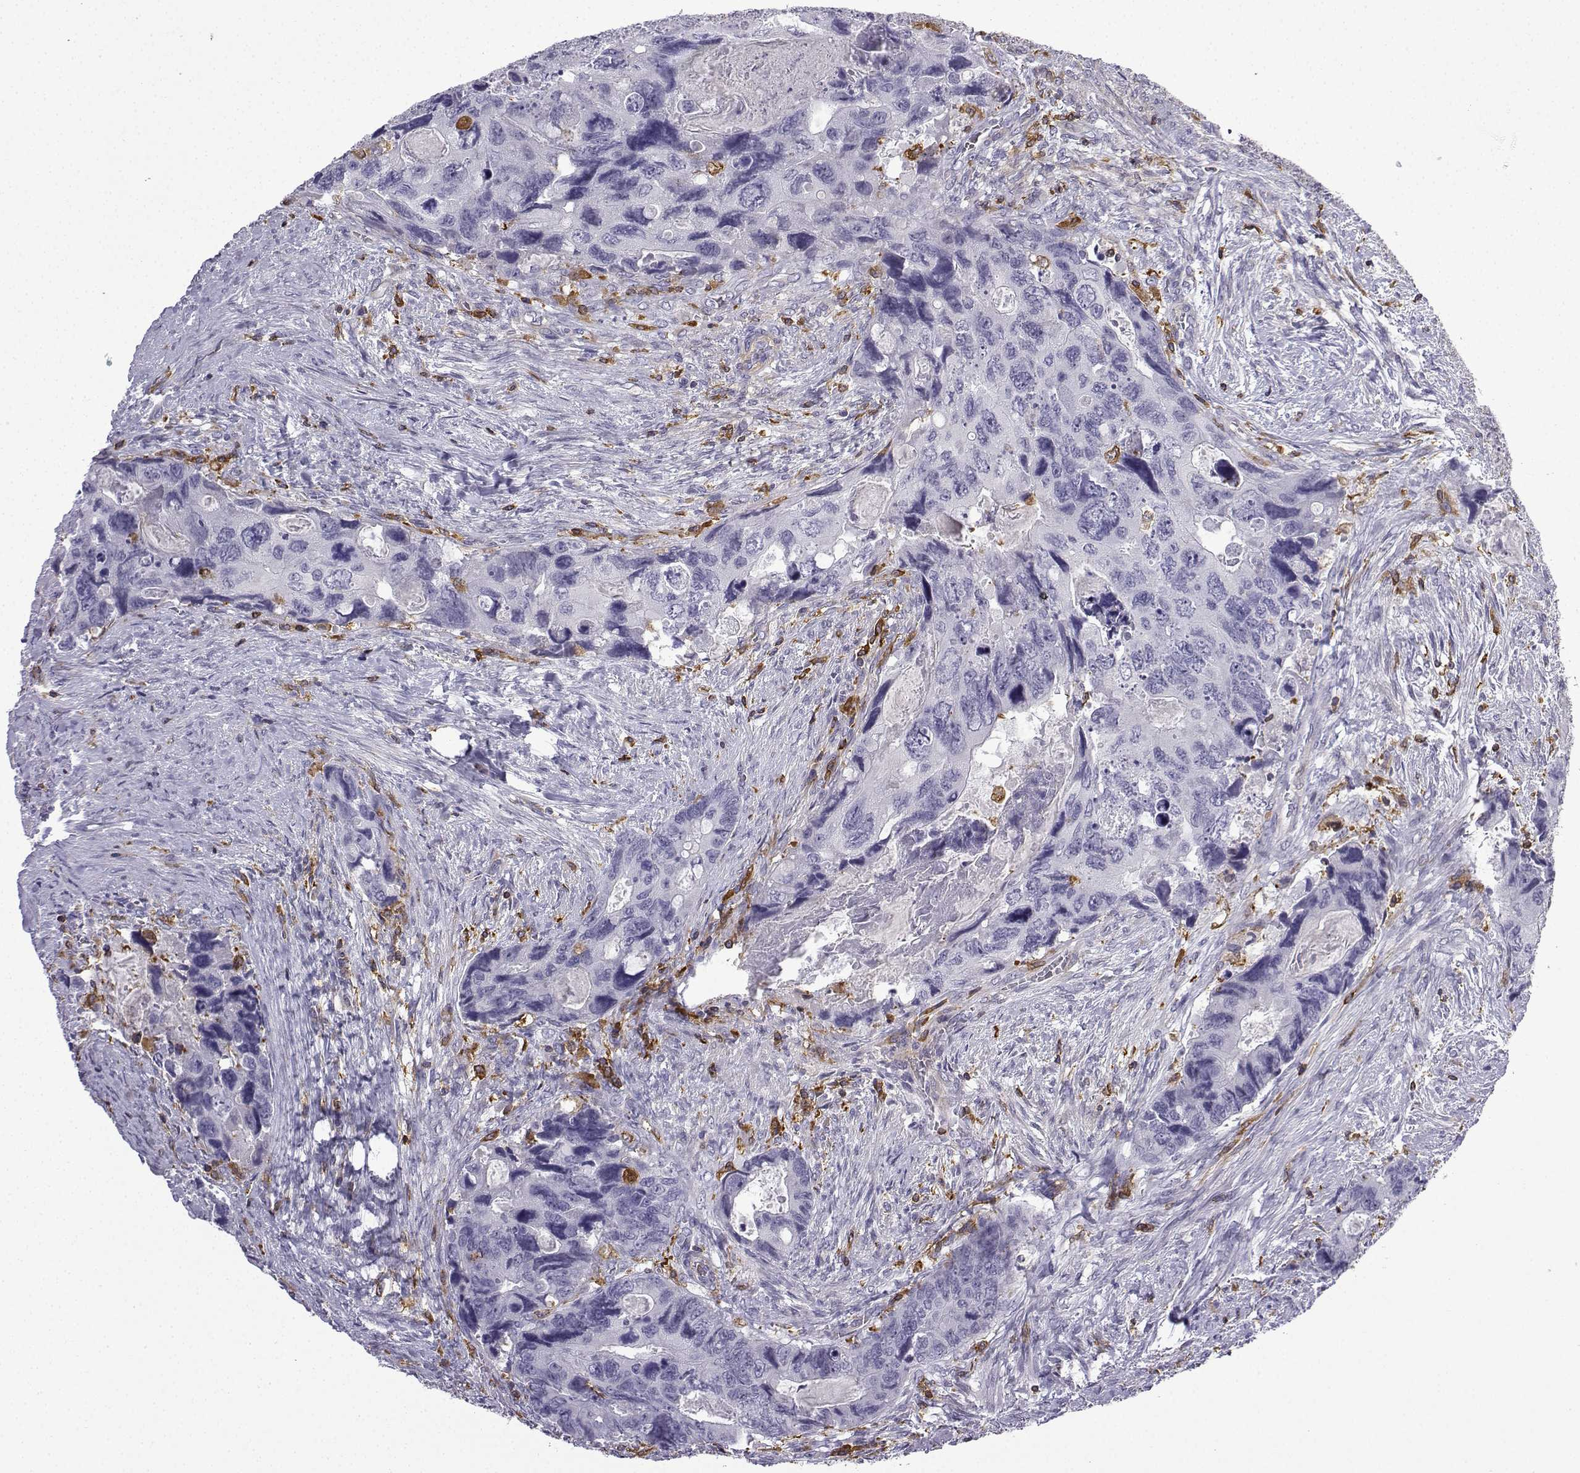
{"staining": {"intensity": "negative", "quantity": "none", "location": "none"}, "tissue": "colorectal cancer", "cell_type": "Tumor cells", "image_type": "cancer", "snomed": [{"axis": "morphology", "description": "Adenocarcinoma, NOS"}, {"axis": "topography", "description": "Rectum"}], "caption": "Immunohistochemistry of colorectal cancer (adenocarcinoma) shows no expression in tumor cells. The staining was performed using DAB to visualize the protein expression in brown, while the nuclei were stained in blue with hematoxylin (Magnification: 20x).", "gene": "DOCK10", "patient": {"sex": "male", "age": 62}}